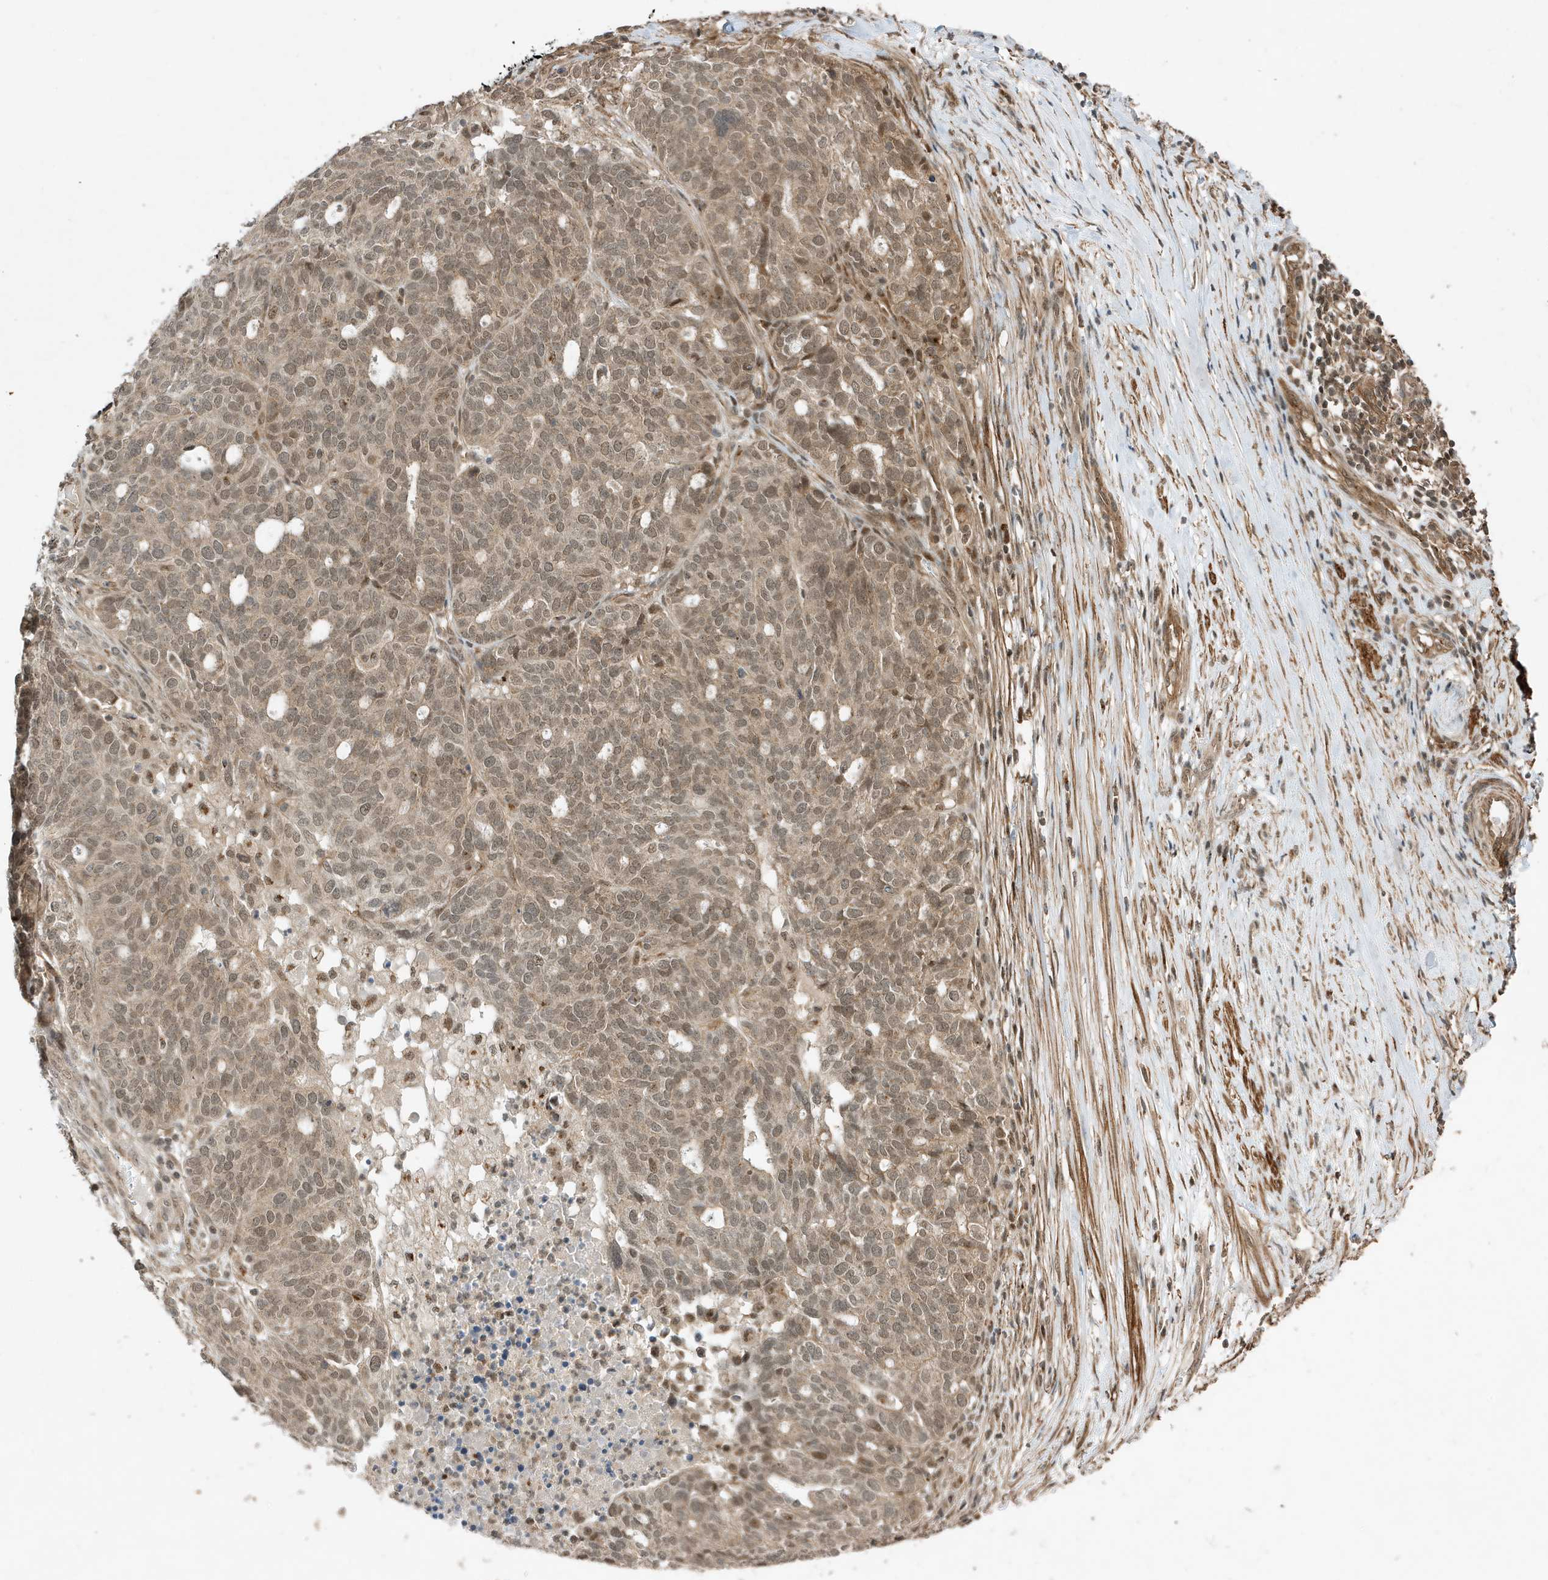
{"staining": {"intensity": "weak", "quantity": "25%-75%", "location": "cytoplasmic/membranous,nuclear"}, "tissue": "ovarian cancer", "cell_type": "Tumor cells", "image_type": "cancer", "snomed": [{"axis": "morphology", "description": "Cystadenocarcinoma, serous, NOS"}, {"axis": "topography", "description": "Ovary"}], "caption": "Immunohistochemistry (IHC) (DAB) staining of ovarian serous cystadenocarcinoma displays weak cytoplasmic/membranous and nuclear protein positivity in about 25%-75% of tumor cells.", "gene": "MAST3", "patient": {"sex": "female", "age": 59}}